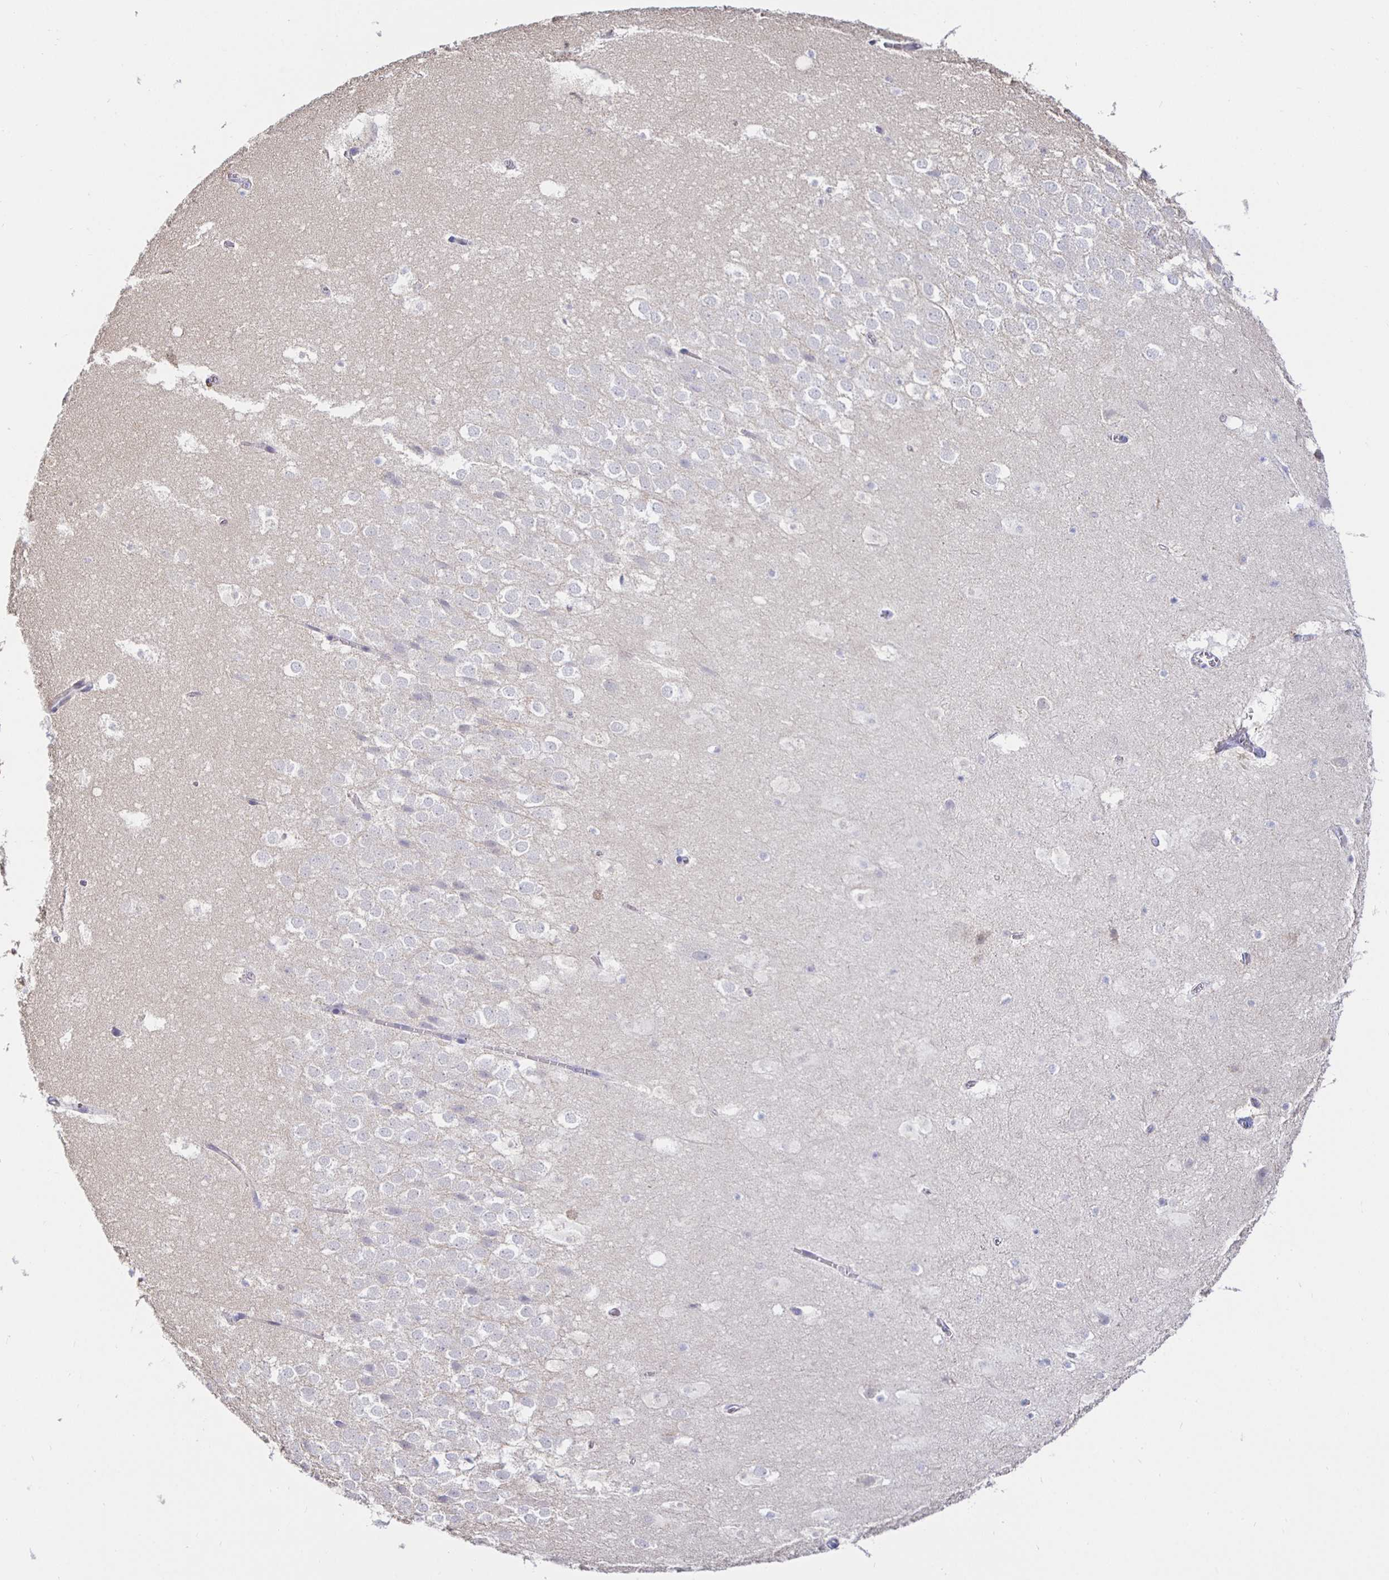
{"staining": {"intensity": "negative", "quantity": "none", "location": "none"}, "tissue": "hippocampus", "cell_type": "Glial cells", "image_type": "normal", "snomed": [{"axis": "morphology", "description": "Normal tissue, NOS"}, {"axis": "topography", "description": "Hippocampus"}], "caption": "IHC photomicrograph of unremarkable hippocampus stained for a protein (brown), which shows no positivity in glial cells. (Brightfield microscopy of DAB immunohistochemistry (IHC) at high magnification).", "gene": "HSPA4L", "patient": {"sex": "female", "age": 42}}